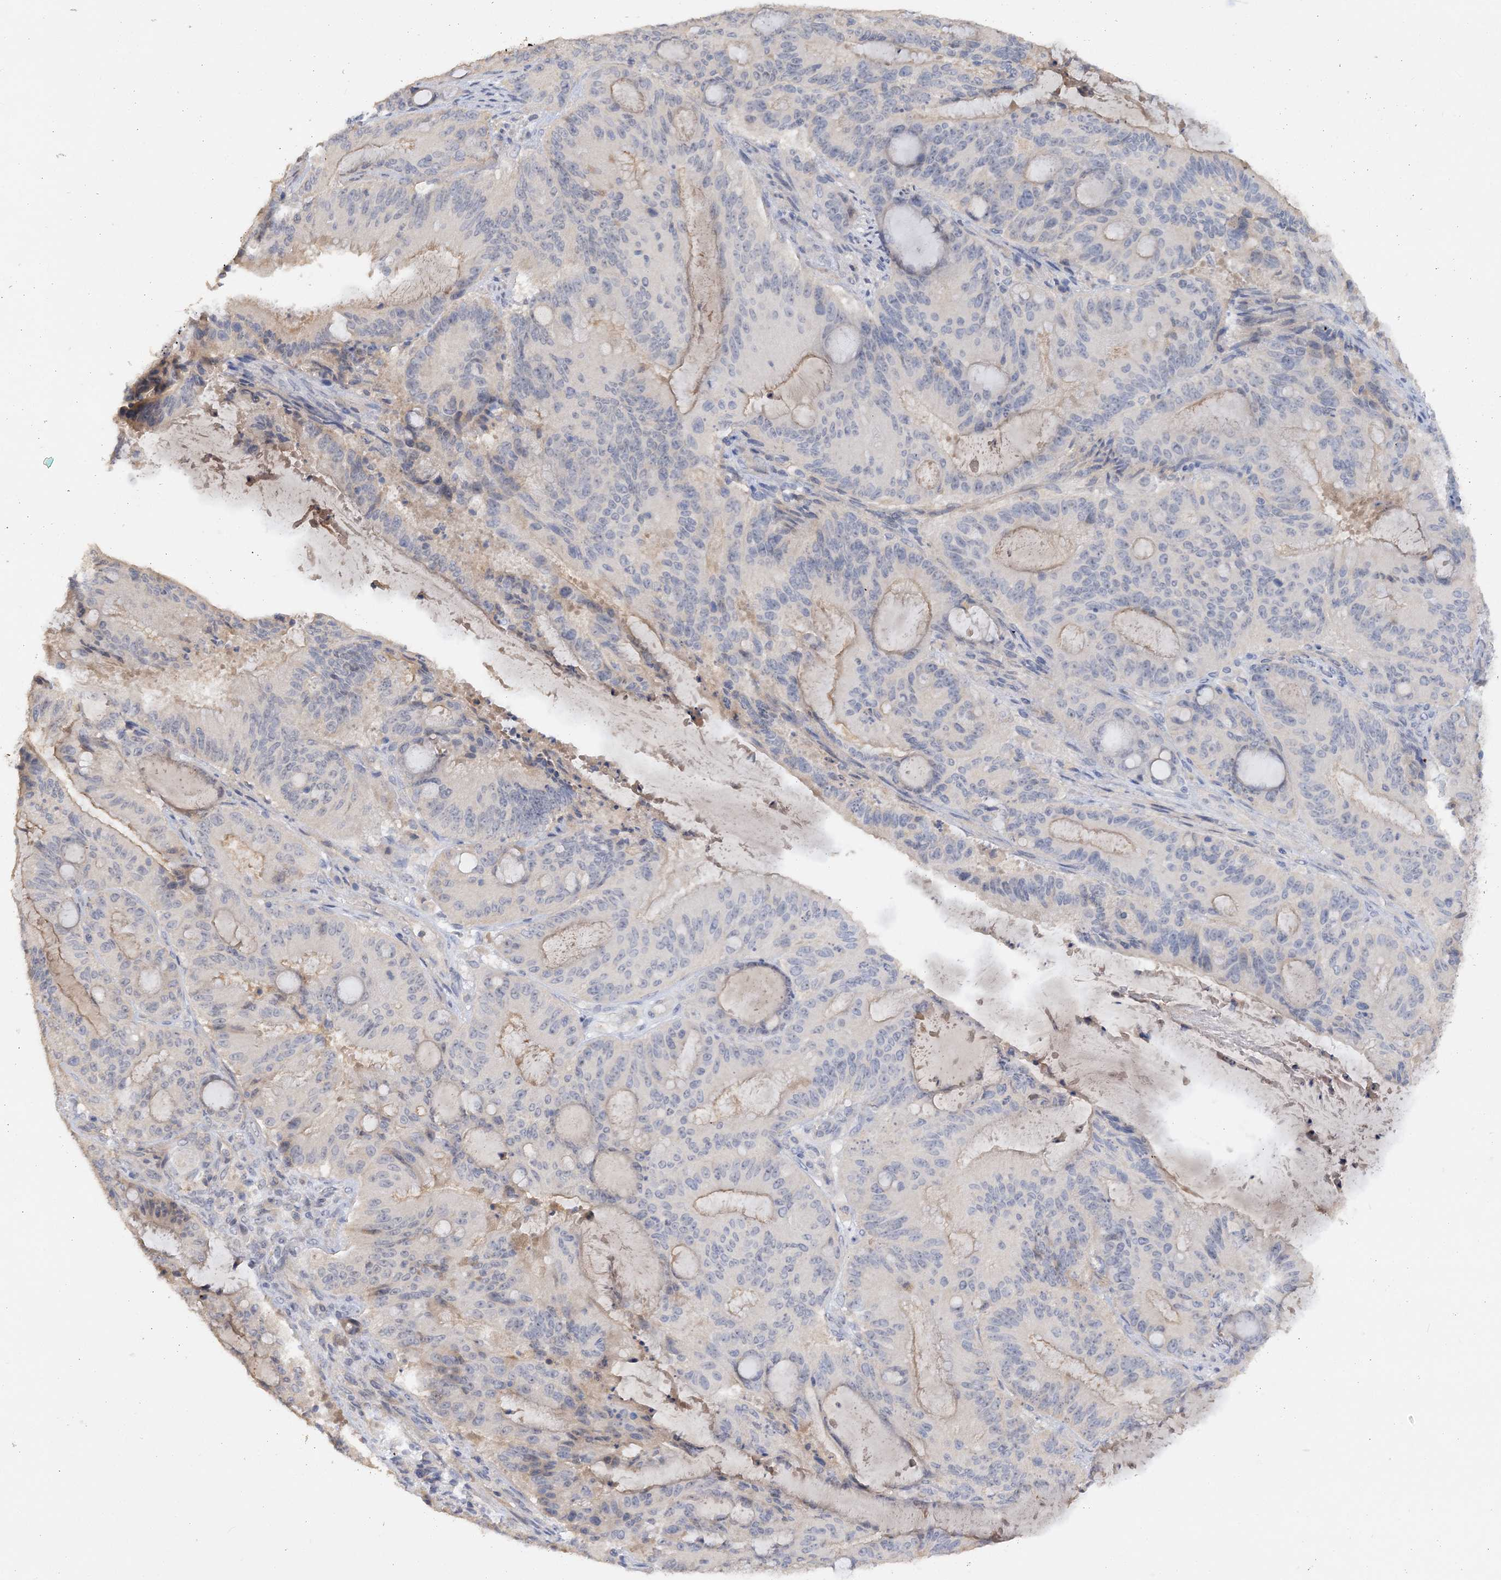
{"staining": {"intensity": "weak", "quantity": "<25%", "location": "cytoplasmic/membranous"}, "tissue": "liver cancer", "cell_type": "Tumor cells", "image_type": "cancer", "snomed": [{"axis": "morphology", "description": "Normal tissue, NOS"}, {"axis": "morphology", "description": "Cholangiocarcinoma"}, {"axis": "topography", "description": "Liver"}, {"axis": "topography", "description": "Peripheral nerve tissue"}], "caption": "A histopathology image of liver cholangiocarcinoma stained for a protein shows no brown staining in tumor cells.", "gene": "GRINA", "patient": {"sex": "female", "age": 73}}